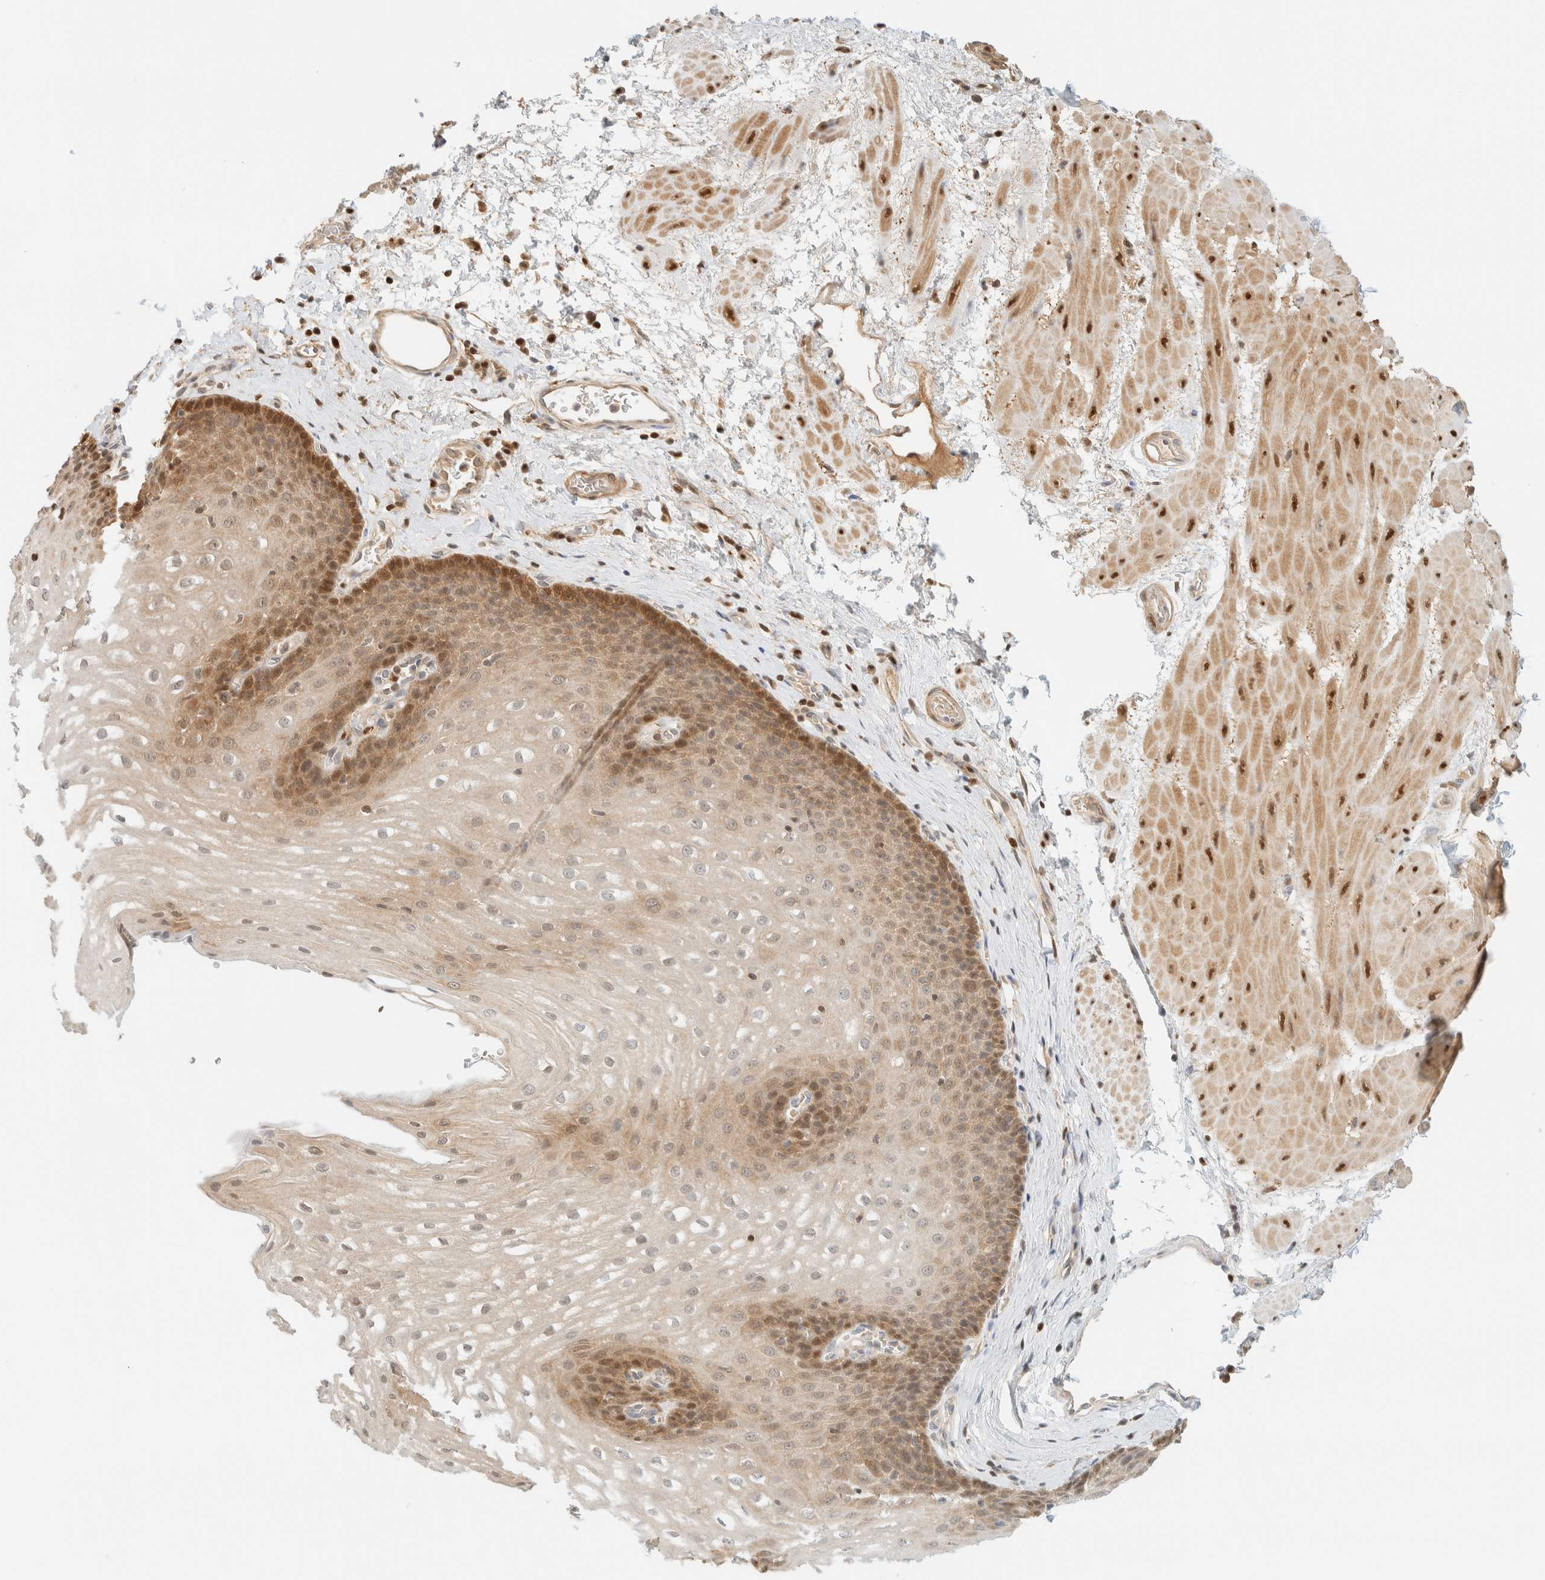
{"staining": {"intensity": "moderate", "quantity": "25%-75%", "location": "cytoplasmic/membranous,nuclear"}, "tissue": "esophagus", "cell_type": "Squamous epithelial cells", "image_type": "normal", "snomed": [{"axis": "morphology", "description": "Normal tissue, NOS"}, {"axis": "topography", "description": "Esophagus"}], "caption": "Immunohistochemical staining of unremarkable esophagus displays 25%-75% levels of moderate cytoplasmic/membranous,nuclear protein expression in about 25%-75% of squamous epithelial cells. Nuclei are stained in blue.", "gene": "ZBTB37", "patient": {"sex": "male", "age": 48}}